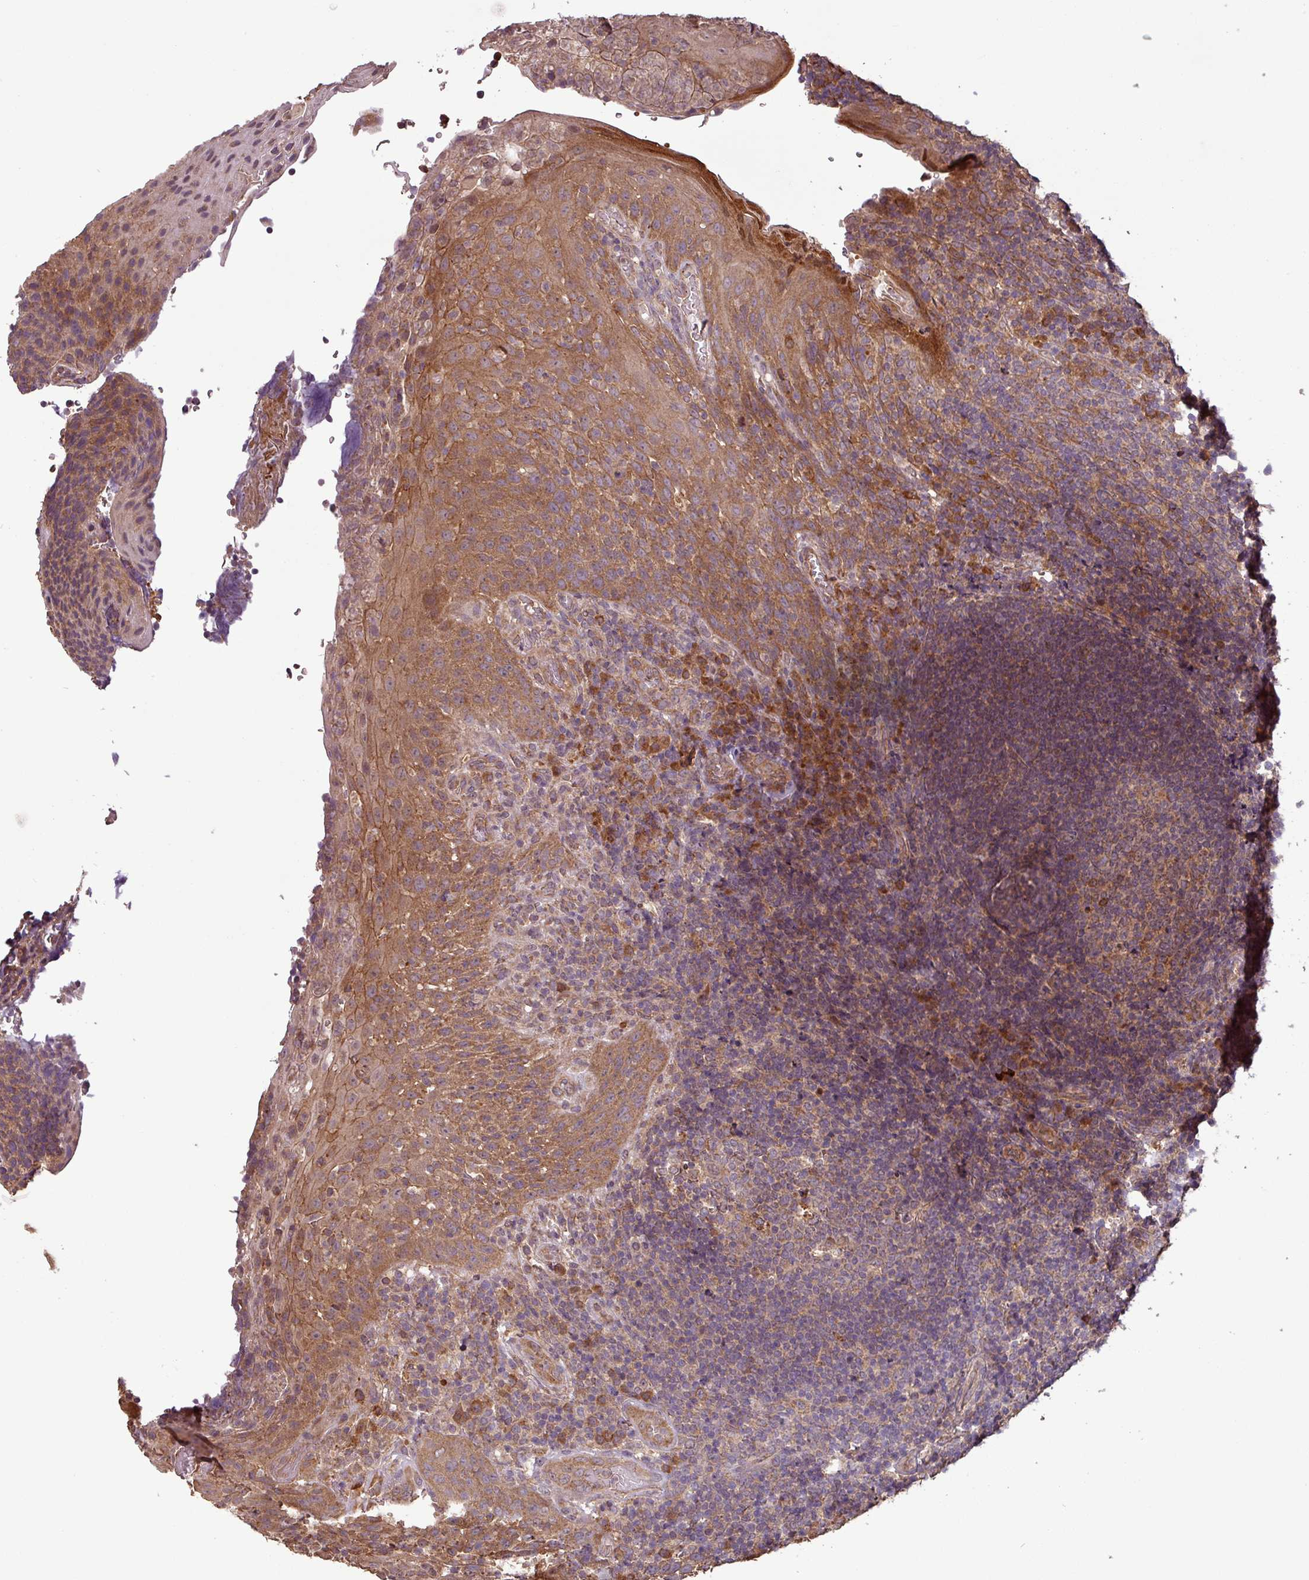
{"staining": {"intensity": "weak", "quantity": ">75%", "location": "cytoplasmic/membranous,nuclear"}, "tissue": "tonsil", "cell_type": "Germinal center cells", "image_type": "normal", "snomed": [{"axis": "morphology", "description": "Normal tissue, NOS"}, {"axis": "topography", "description": "Tonsil"}], "caption": "Weak cytoplasmic/membranous,nuclear staining for a protein is identified in about >75% of germinal center cells of normal tonsil using immunohistochemistry (IHC).", "gene": "NT5C3A", "patient": {"sex": "male", "age": 17}}